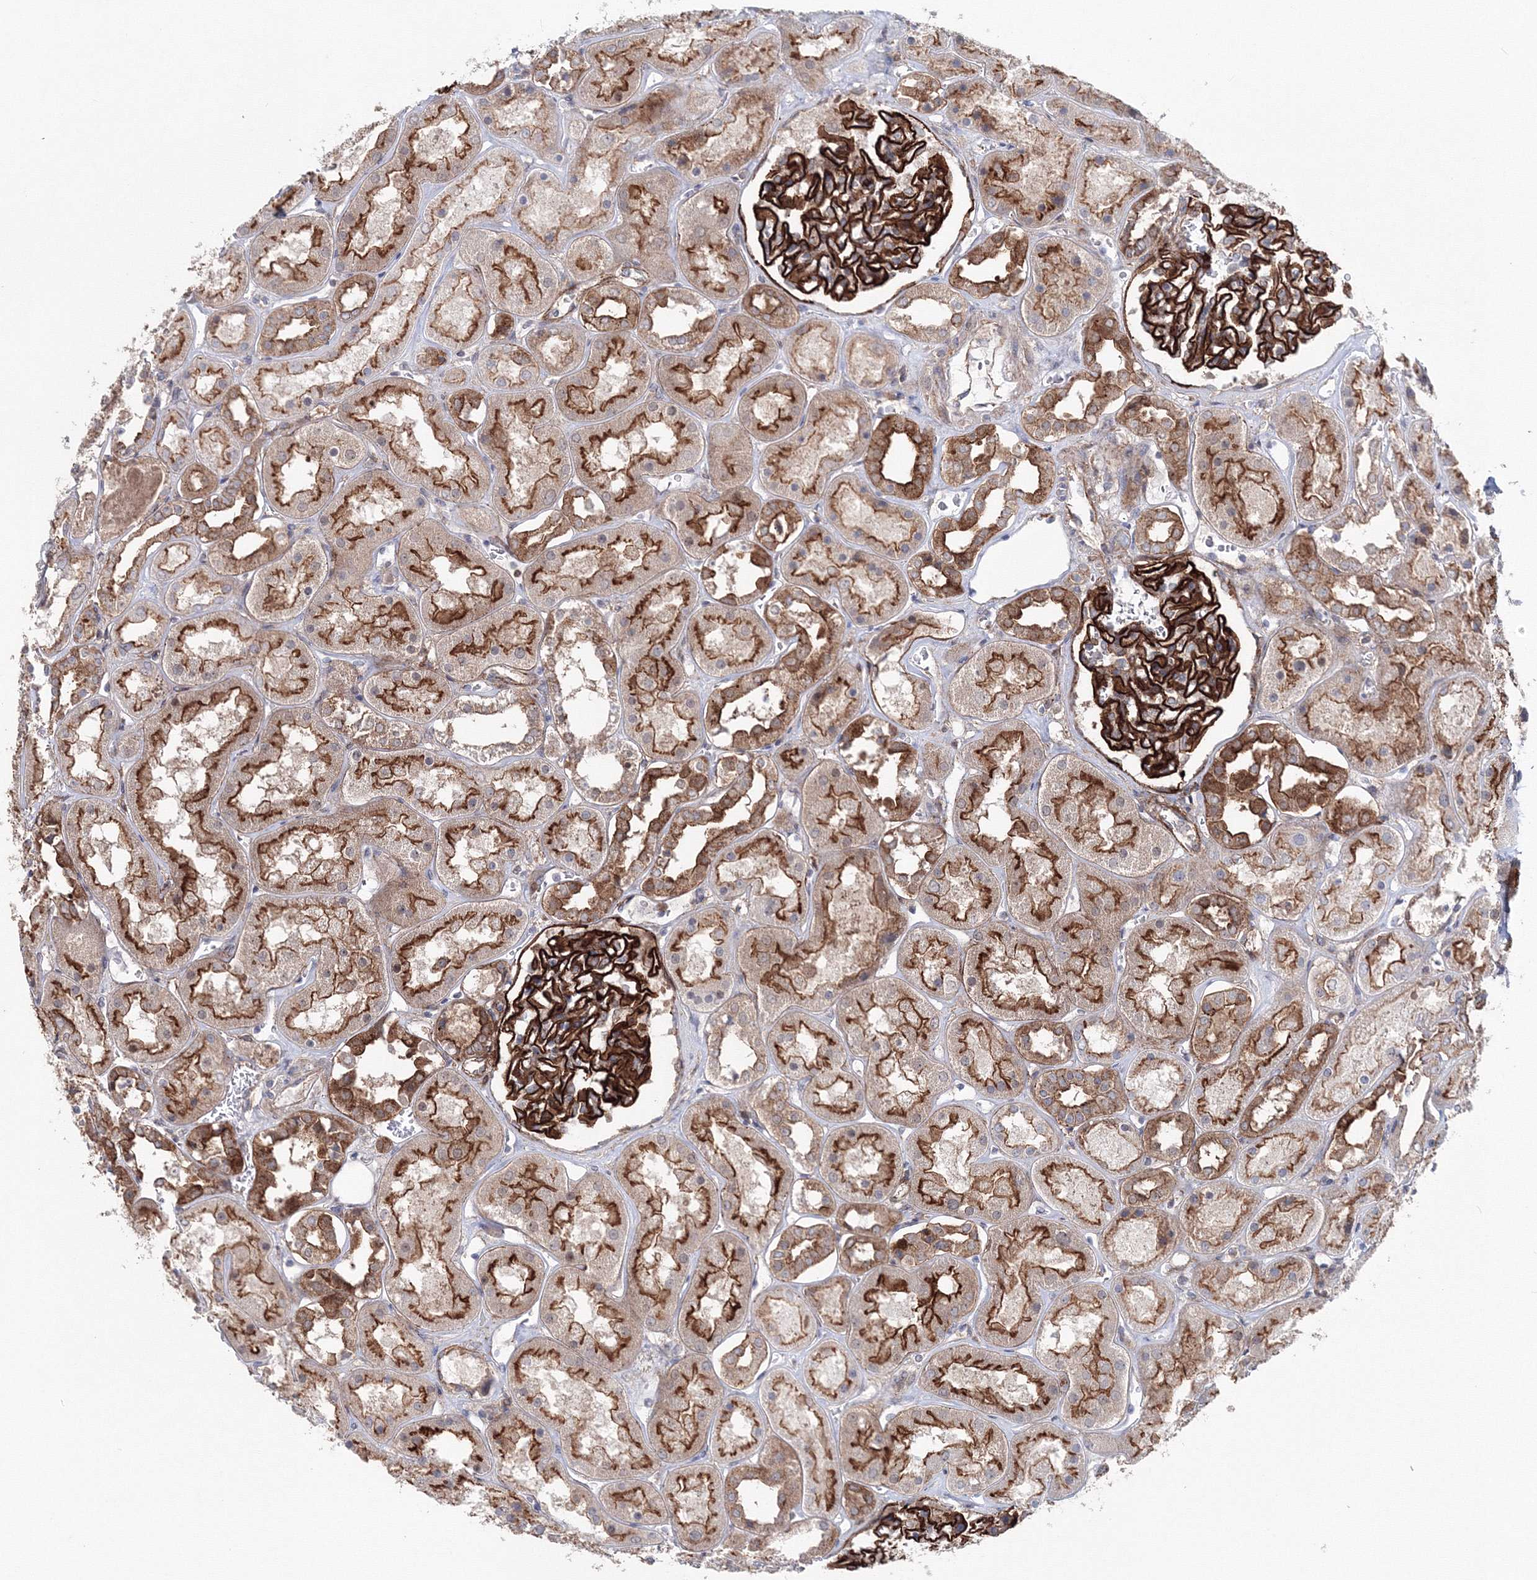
{"staining": {"intensity": "strong", "quantity": ">75%", "location": "cytoplasmic/membranous"}, "tissue": "kidney", "cell_type": "Cells in glomeruli", "image_type": "normal", "snomed": [{"axis": "morphology", "description": "Normal tissue, NOS"}, {"axis": "topography", "description": "Kidney"}], "caption": "Benign kidney demonstrates strong cytoplasmic/membranous staining in approximately >75% of cells in glomeruli.", "gene": "GGA2", "patient": {"sex": "male", "age": 70}}